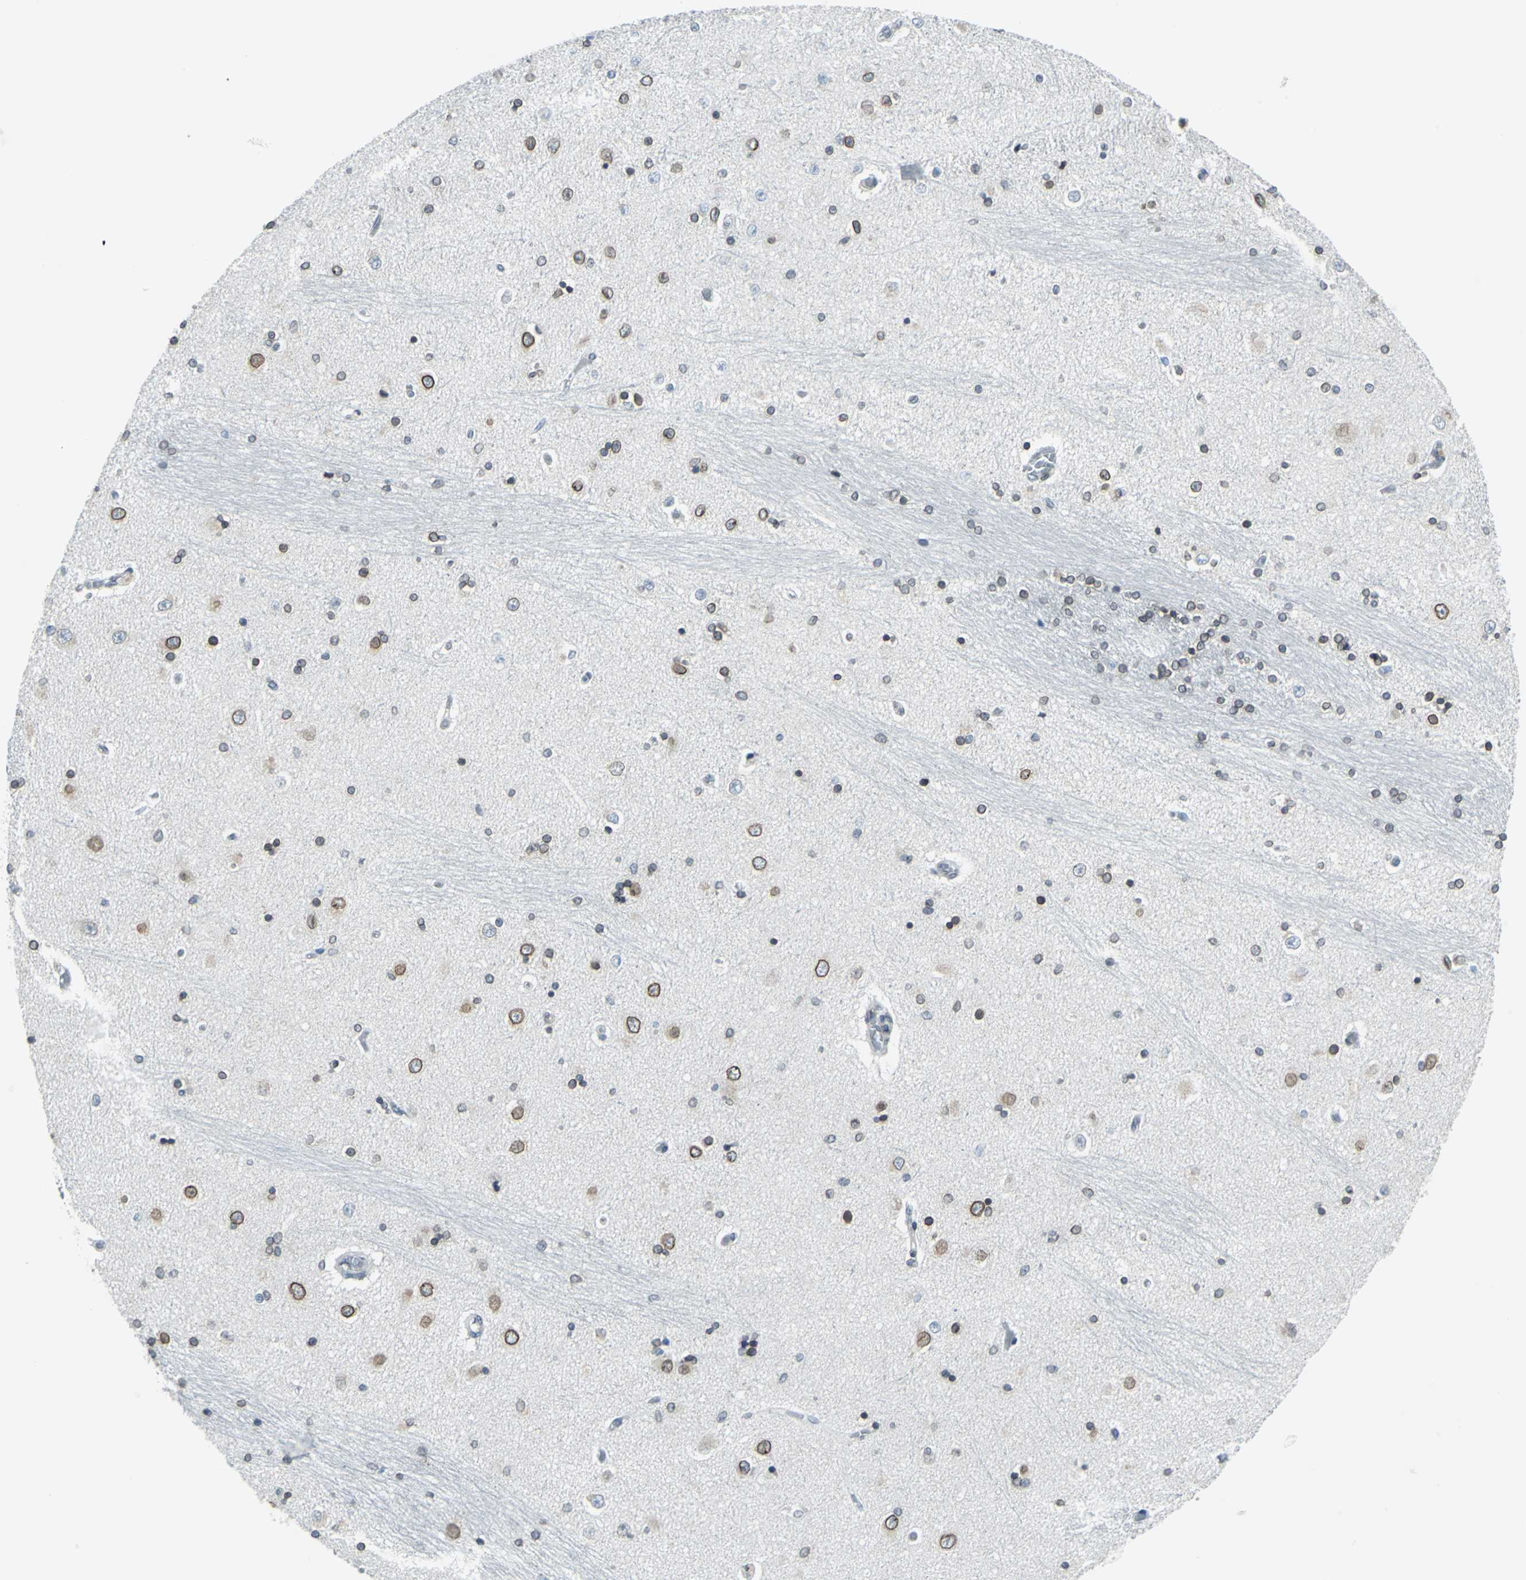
{"staining": {"intensity": "moderate", "quantity": "25%-75%", "location": "cytoplasmic/membranous,nuclear"}, "tissue": "hippocampus", "cell_type": "Glial cells", "image_type": "normal", "snomed": [{"axis": "morphology", "description": "Normal tissue, NOS"}, {"axis": "topography", "description": "Hippocampus"}], "caption": "The micrograph demonstrates staining of unremarkable hippocampus, revealing moderate cytoplasmic/membranous,nuclear protein positivity (brown color) within glial cells.", "gene": "SNUPN", "patient": {"sex": "female", "age": 54}}